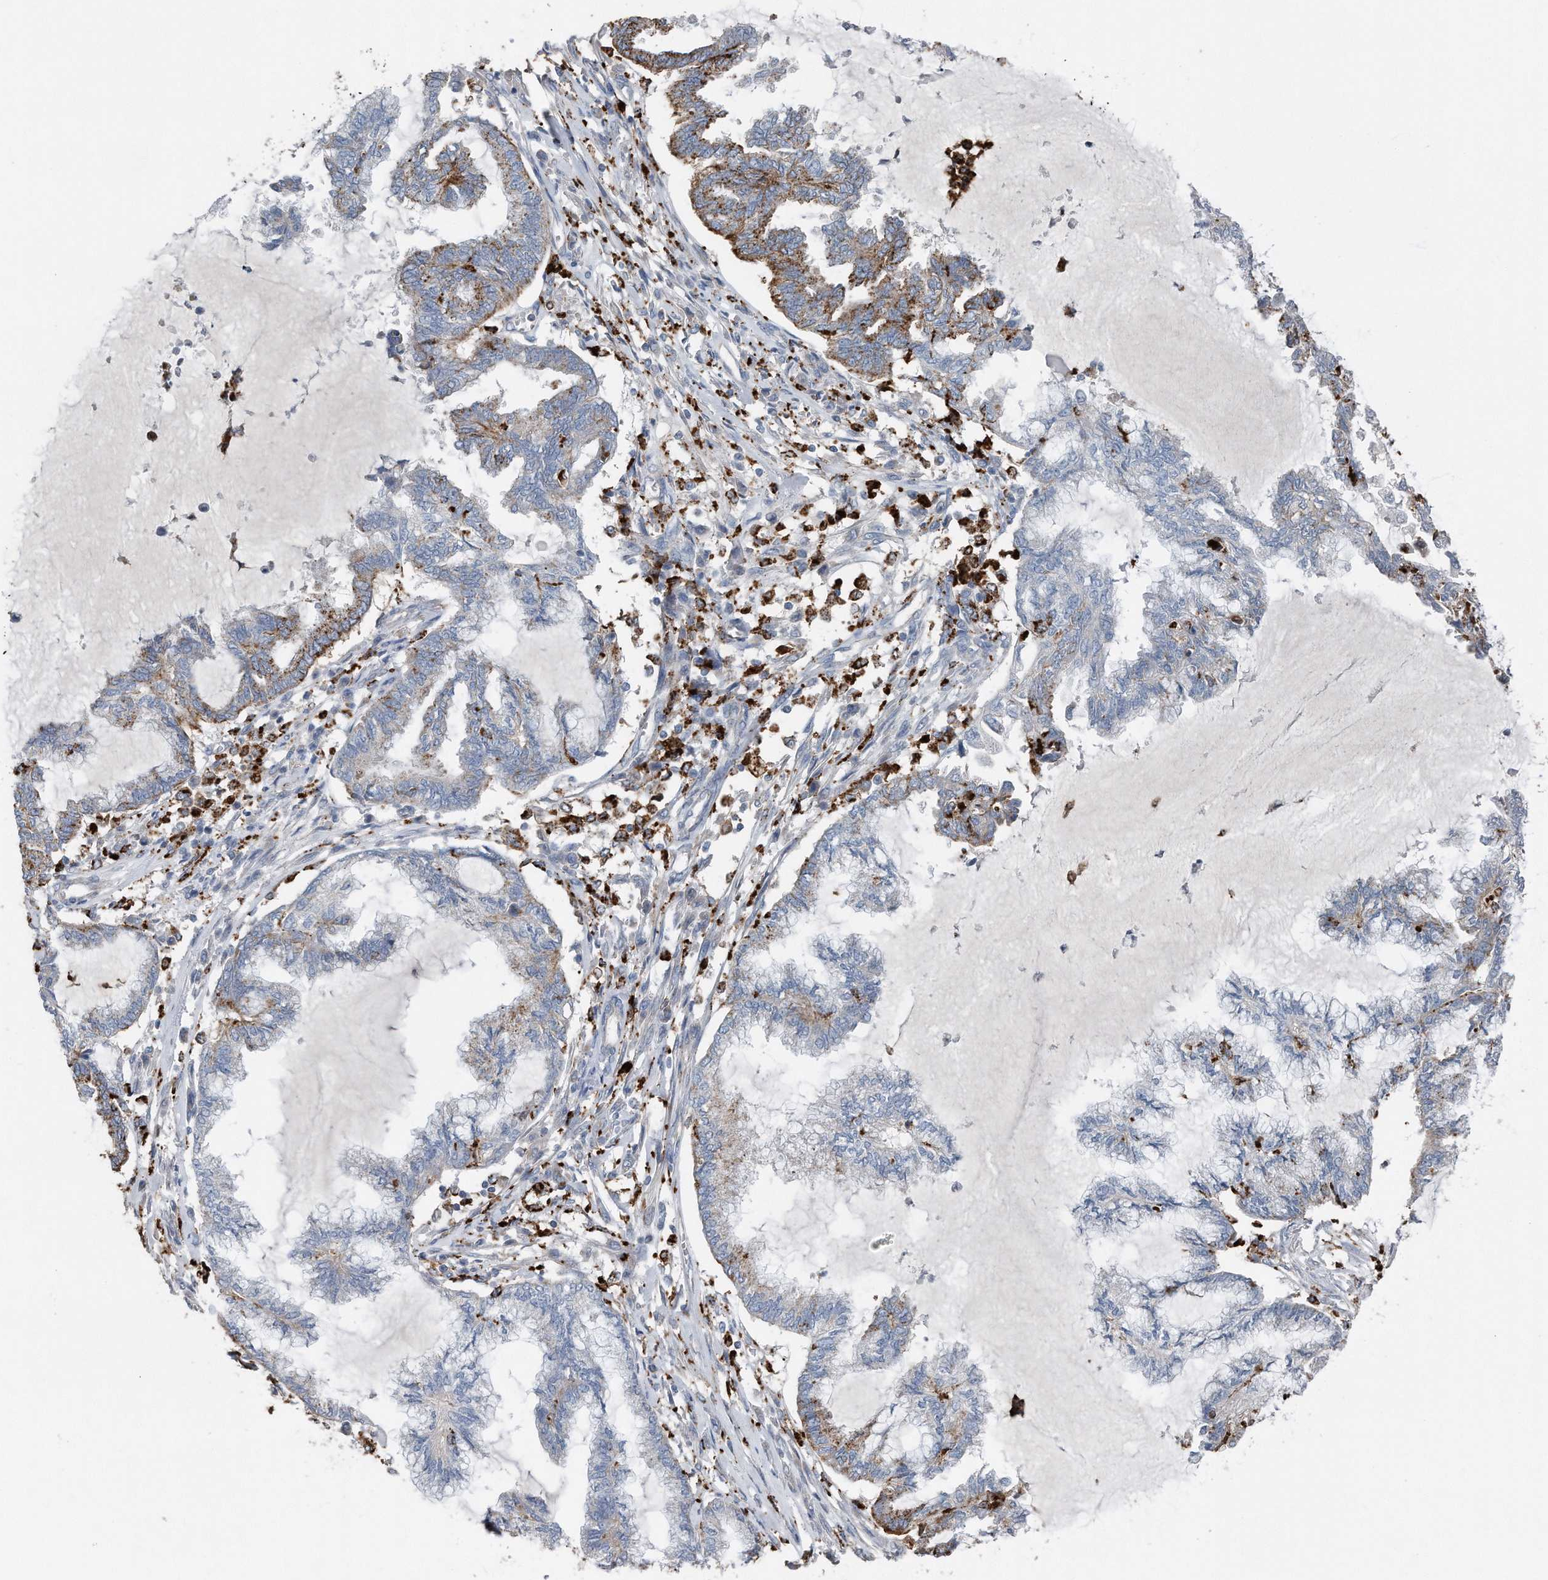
{"staining": {"intensity": "moderate", "quantity": "25%-75%", "location": "cytoplasmic/membranous"}, "tissue": "endometrial cancer", "cell_type": "Tumor cells", "image_type": "cancer", "snomed": [{"axis": "morphology", "description": "Adenocarcinoma, NOS"}, {"axis": "topography", "description": "Endometrium"}], "caption": "Human endometrial cancer (adenocarcinoma) stained for a protein (brown) reveals moderate cytoplasmic/membranous positive staining in about 25%-75% of tumor cells.", "gene": "ZNF772", "patient": {"sex": "female", "age": 86}}